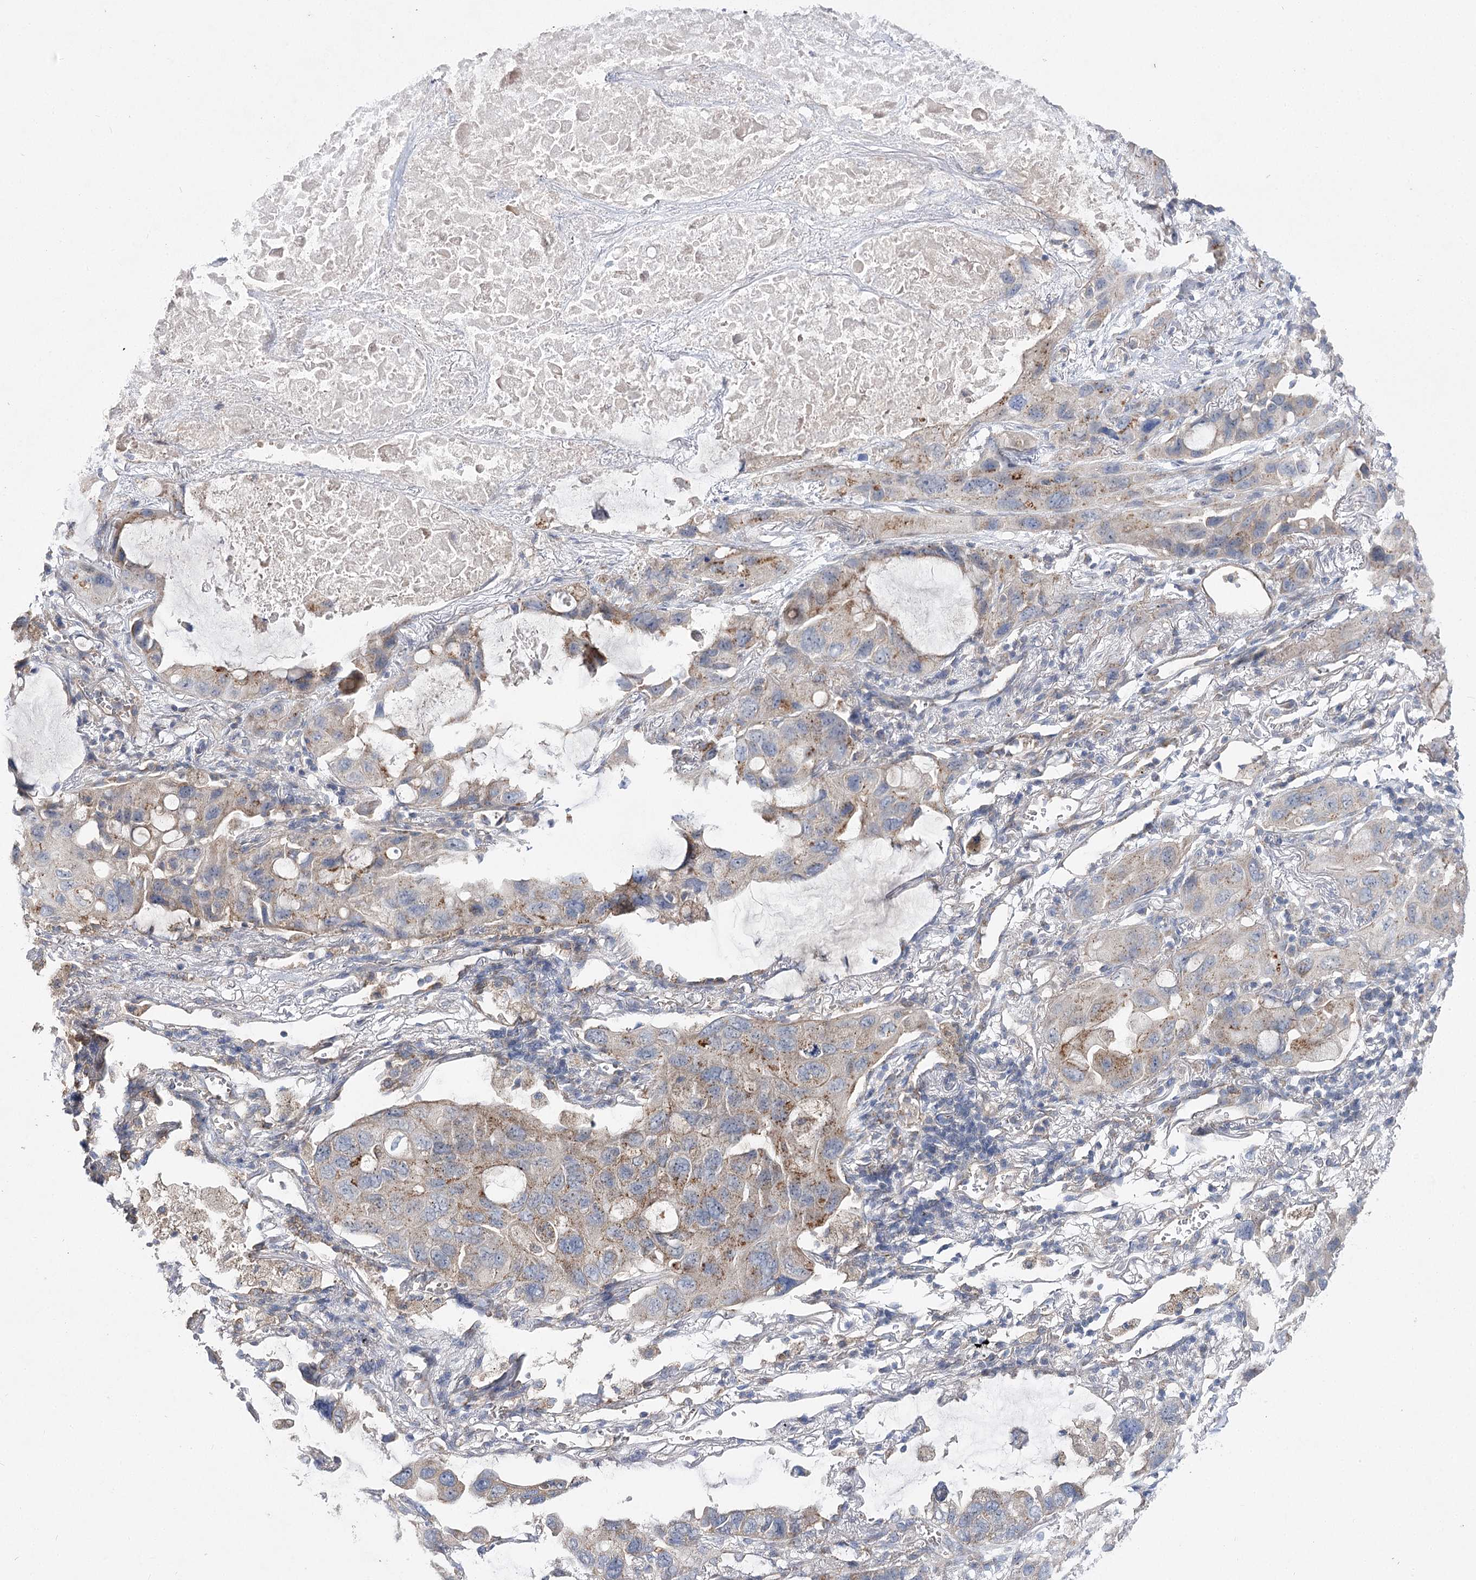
{"staining": {"intensity": "moderate", "quantity": "<25%", "location": "cytoplasmic/membranous"}, "tissue": "lung cancer", "cell_type": "Tumor cells", "image_type": "cancer", "snomed": [{"axis": "morphology", "description": "Squamous cell carcinoma, NOS"}, {"axis": "topography", "description": "Lung"}], "caption": "This is an image of immunohistochemistry (IHC) staining of lung cancer (squamous cell carcinoma), which shows moderate positivity in the cytoplasmic/membranous of tumor cells.", "gene": "AURKC", "patient": {"sex": "female", "age": 73}}